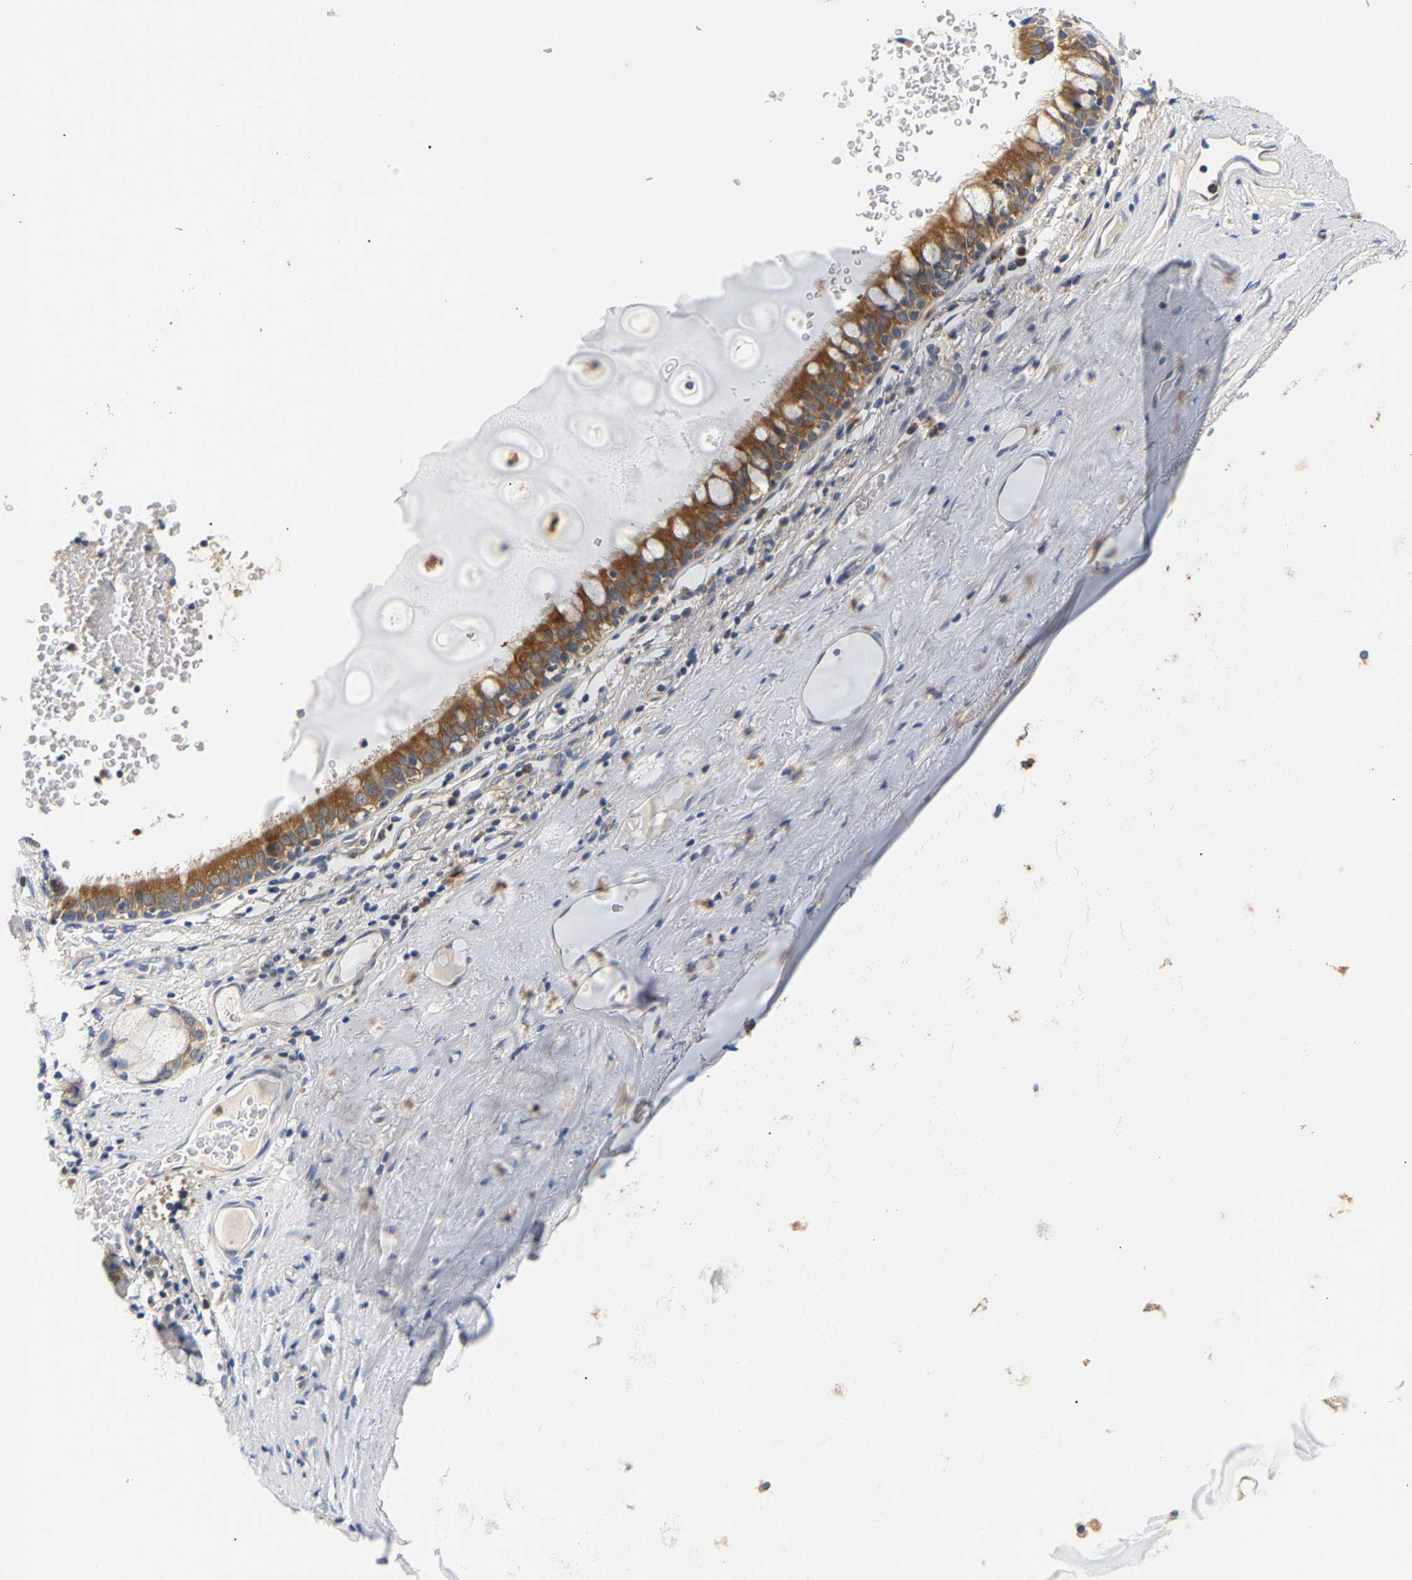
{"staining": {"intensity": "moderate", "quantity": ">75%", "location": "cytoplasmic/membranous"}, "tissue": "bronchus", "cell_type": "Respiratory epithelial cells", "image_type": "normal", "snomed": [{"axis": "morphology", "description": "Normal tissue, NOS"}, {"axis": "morphology", "description": "Inflammation, NOS"}, {"axis": "topography", "description": "Cartilage tissue"}, {"axis": "topography", "description": "Bronchus"}], "caption": "A brown stain labels moderate cytoplasmic/membranous staining of a protein in respiratory epithelial cells of benign human bronchus.", "gene": "PPID", "patient": {"sex": "male", "age": 77}}